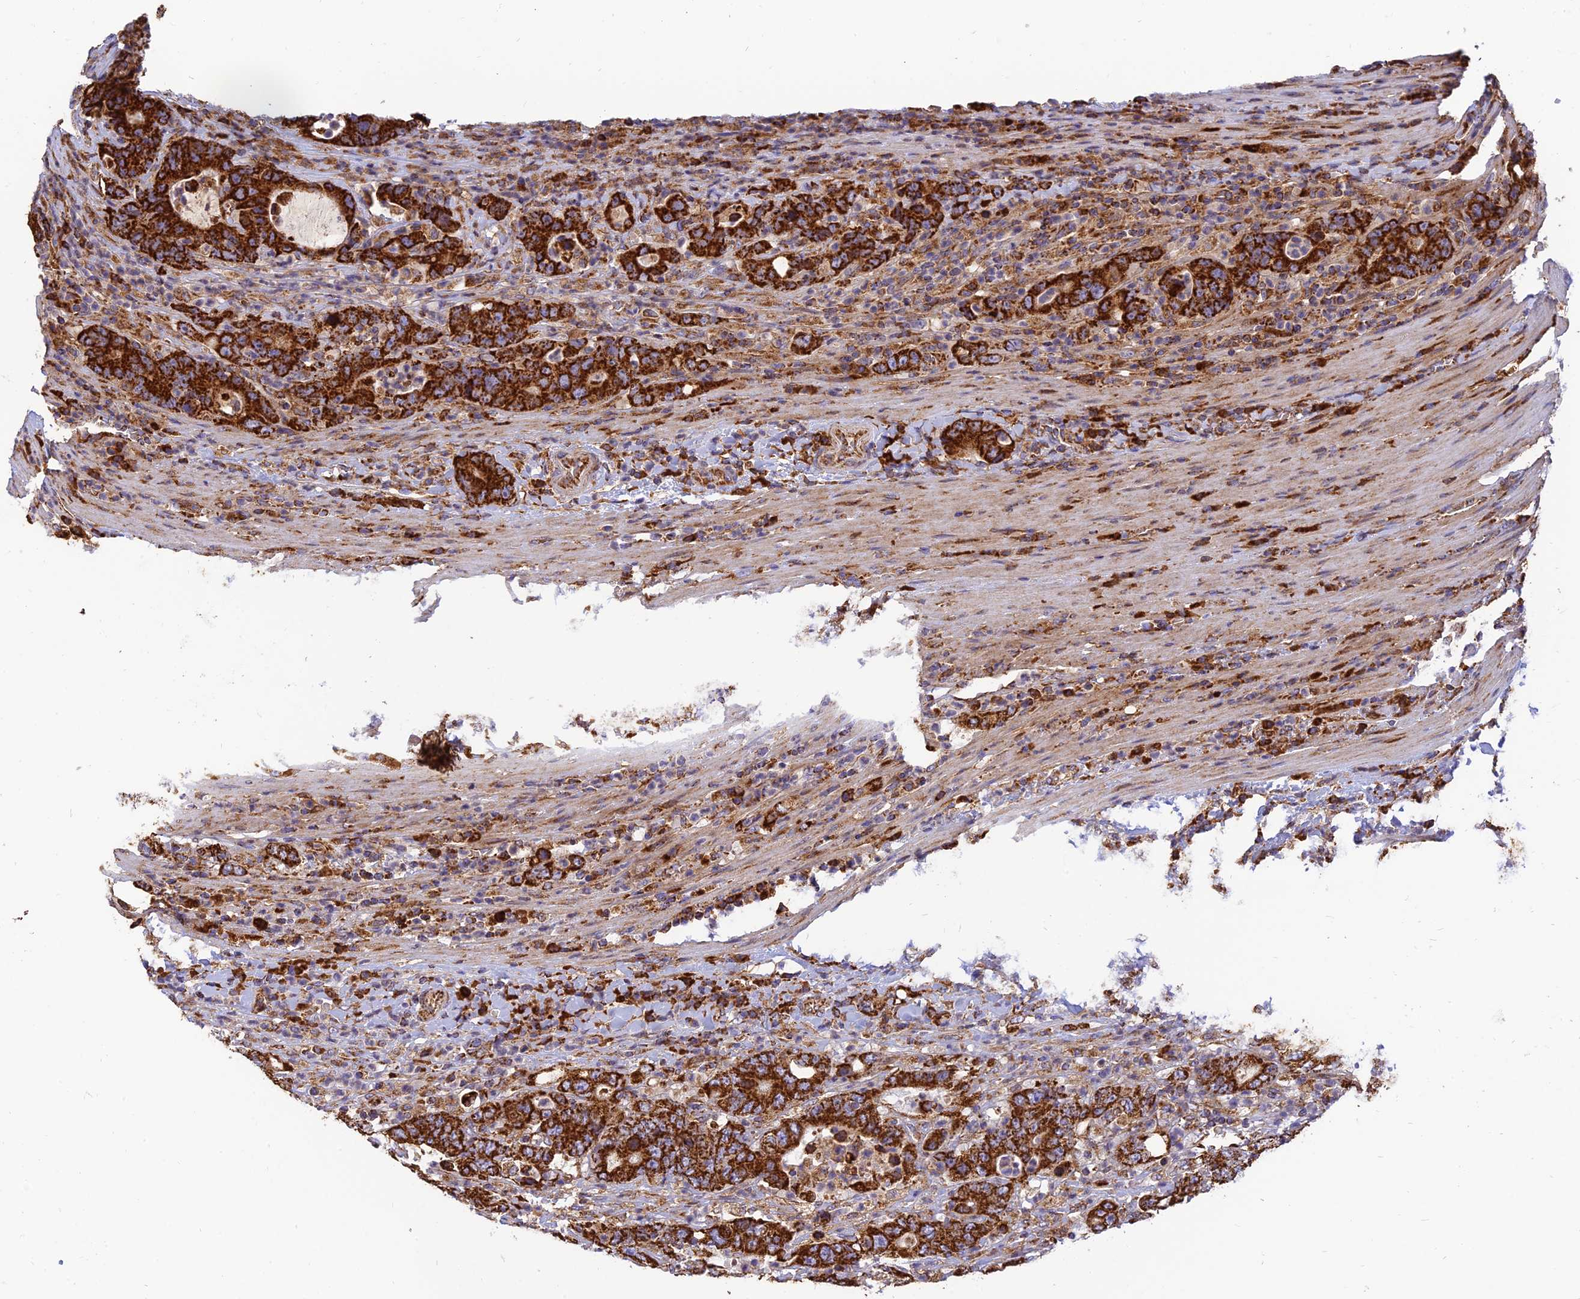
{"staining": {"intensity": "strong", "quantity": ">75%", "location": "cytoplasmic/membranous"}, "tissue": "colorectal cancer", "cell_type": "Tumor cells", "image_type": "cancer", "snomed": [{"axis": "morphology", "description": "Adenocarcinoma, NOS"}, {"axis": "topography", "description": "Colon"}], "caption": "Immunohistochemistry (IHC) photomicrograph of neoplastic tissue: colorectal cancer stained using IHC exhibits high levels of strong protein expression localized specifically in the cytoplasmic/membranous of tumor cells, appearing as a cytoplasmic/membranous brown color.", "gene": "THUMPD2", "patient": {"sex": "female", "age": 75}}